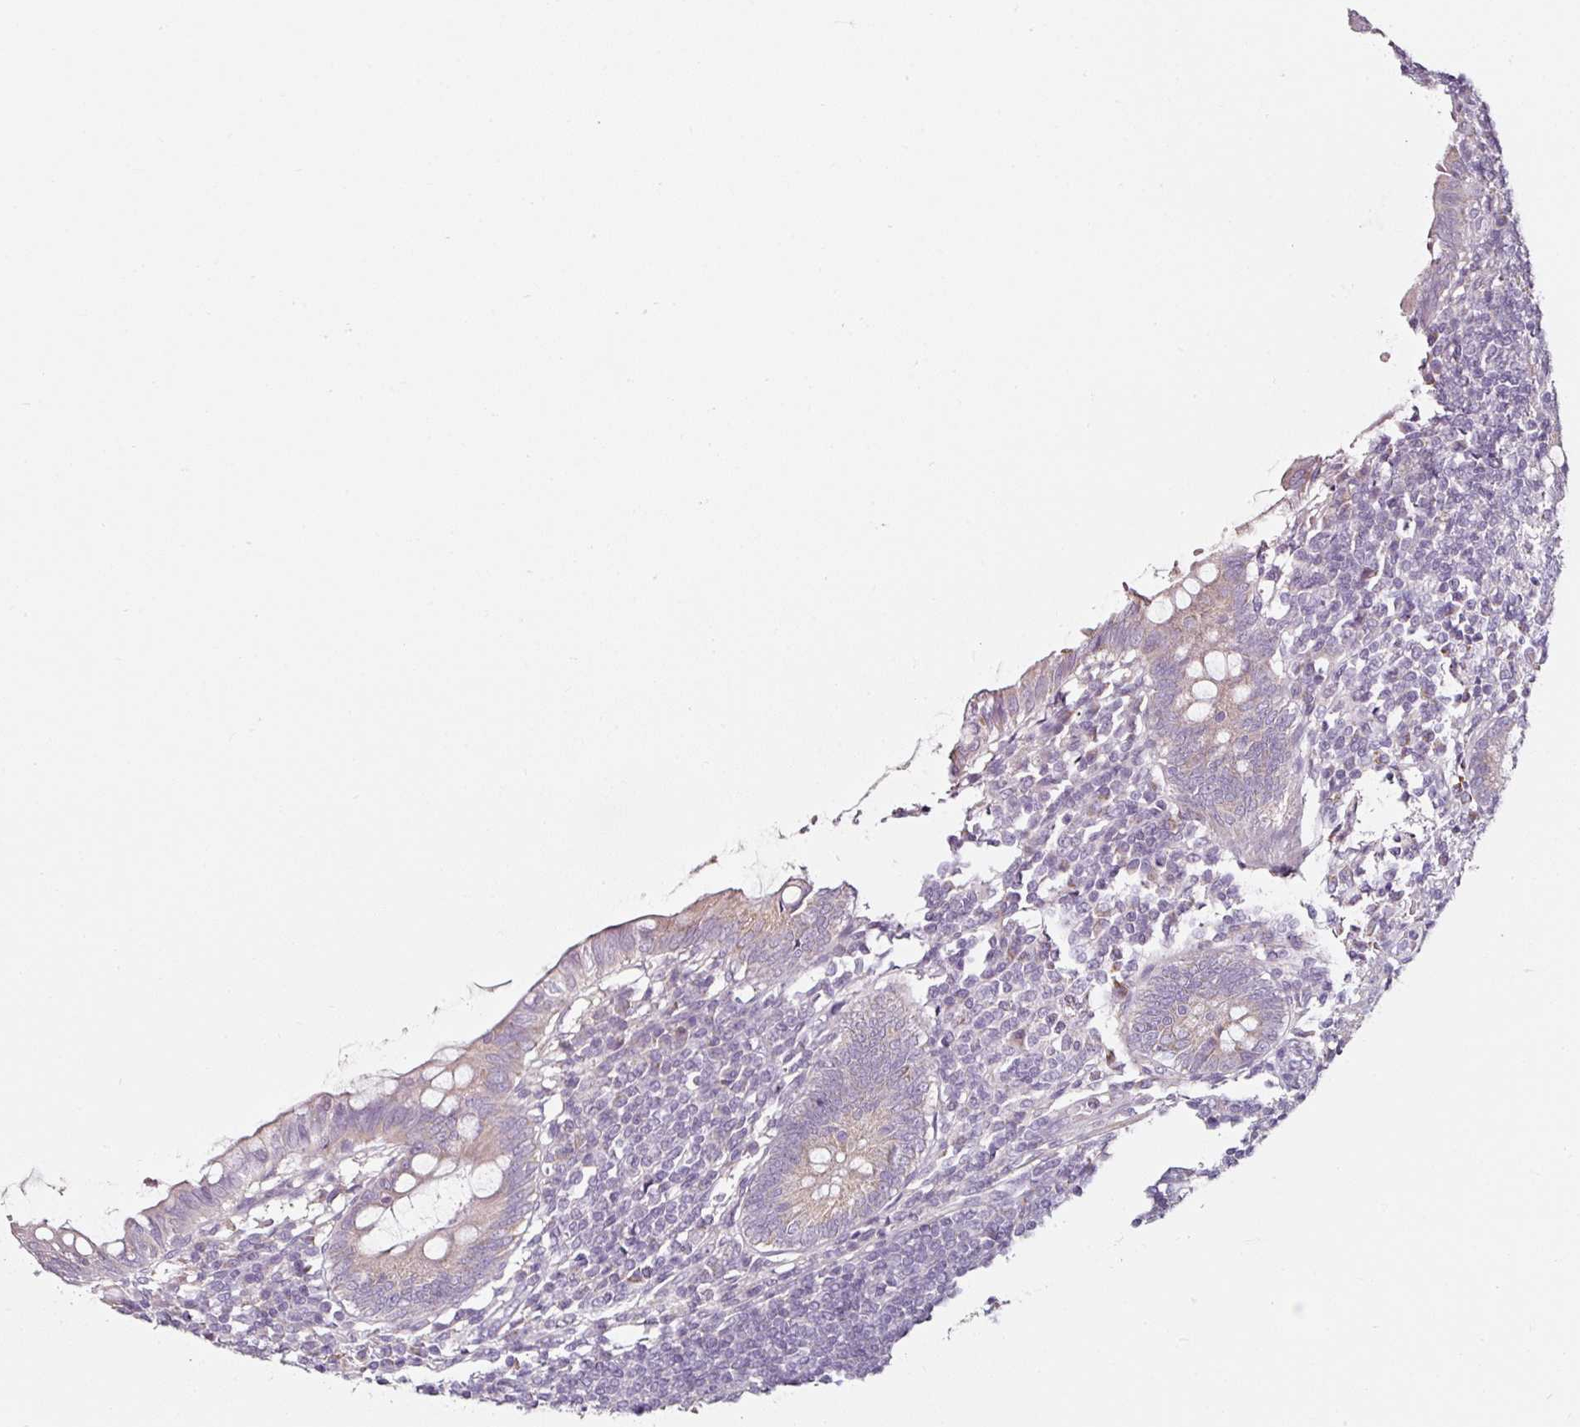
{"staining": {"intensity": "weak", "quantity": "<25%", "location": "cytoplasmic/membranous"}, "tissue": "appendix", "cell_type": "Glandular cells", "image_type": "normal", "snomed": [{"axis": "morphology", "description": "Normal tissue, NOS"}, {"axis": "topography", "description": "Appendix"}], "caption": "Glandular cells are negative for brown protein staining in normal appendix. (Stains: DAB IHC with hematoxylin counter stain, Microscopy: brightfield microscopy at high magnification).", "gene": "CAP2", "patient": {"sex": "male", "age": 83}}